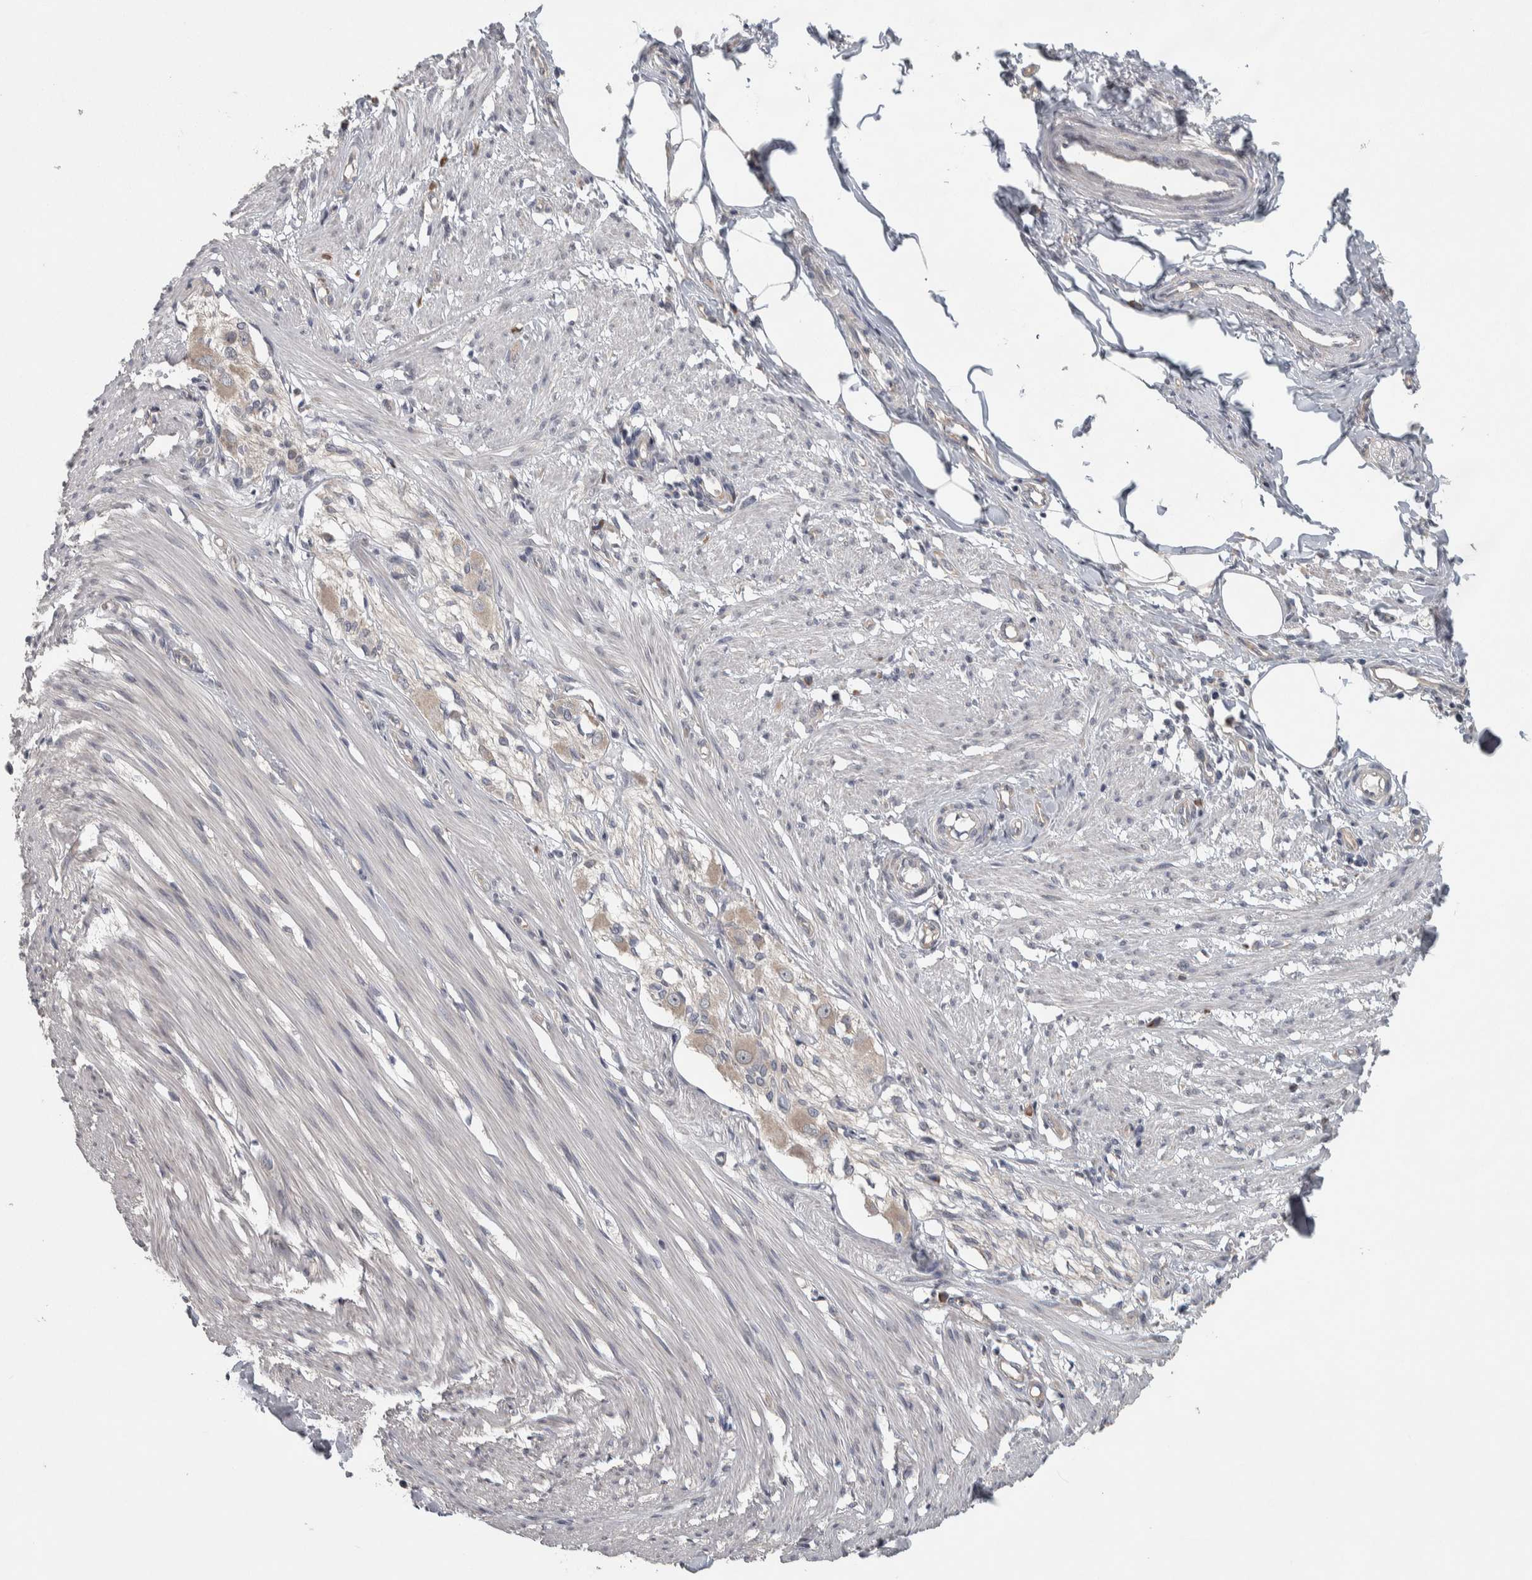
{"staining": {"intensity": "moderate", "quantity": "25%-75%", "location": "cytoplasmic/membranous"}, "tissue": "smooth muscle", "cell_type": "Smooth muscle cells", "image_type": "normal", "snomed": [{"axis": "morphology", "description": "Normal tissue, NOS"}, {"axis": "morphology", "description": "Adenocarcinoma, NOS"}, {"axis": "topography", "description": "Smooth muscle"}, {"axis": "topography", "description": "Colon"}], "caption": "High-power microscopy captured an immunohistochemistry micrograph of normal smooth muscle, revealing moderate cytoplasmic/membranous expression in about 25%-75% of smooth muscle cells.", "gene": "SRP68", "patient": {"sex": "male", "age": 14}}